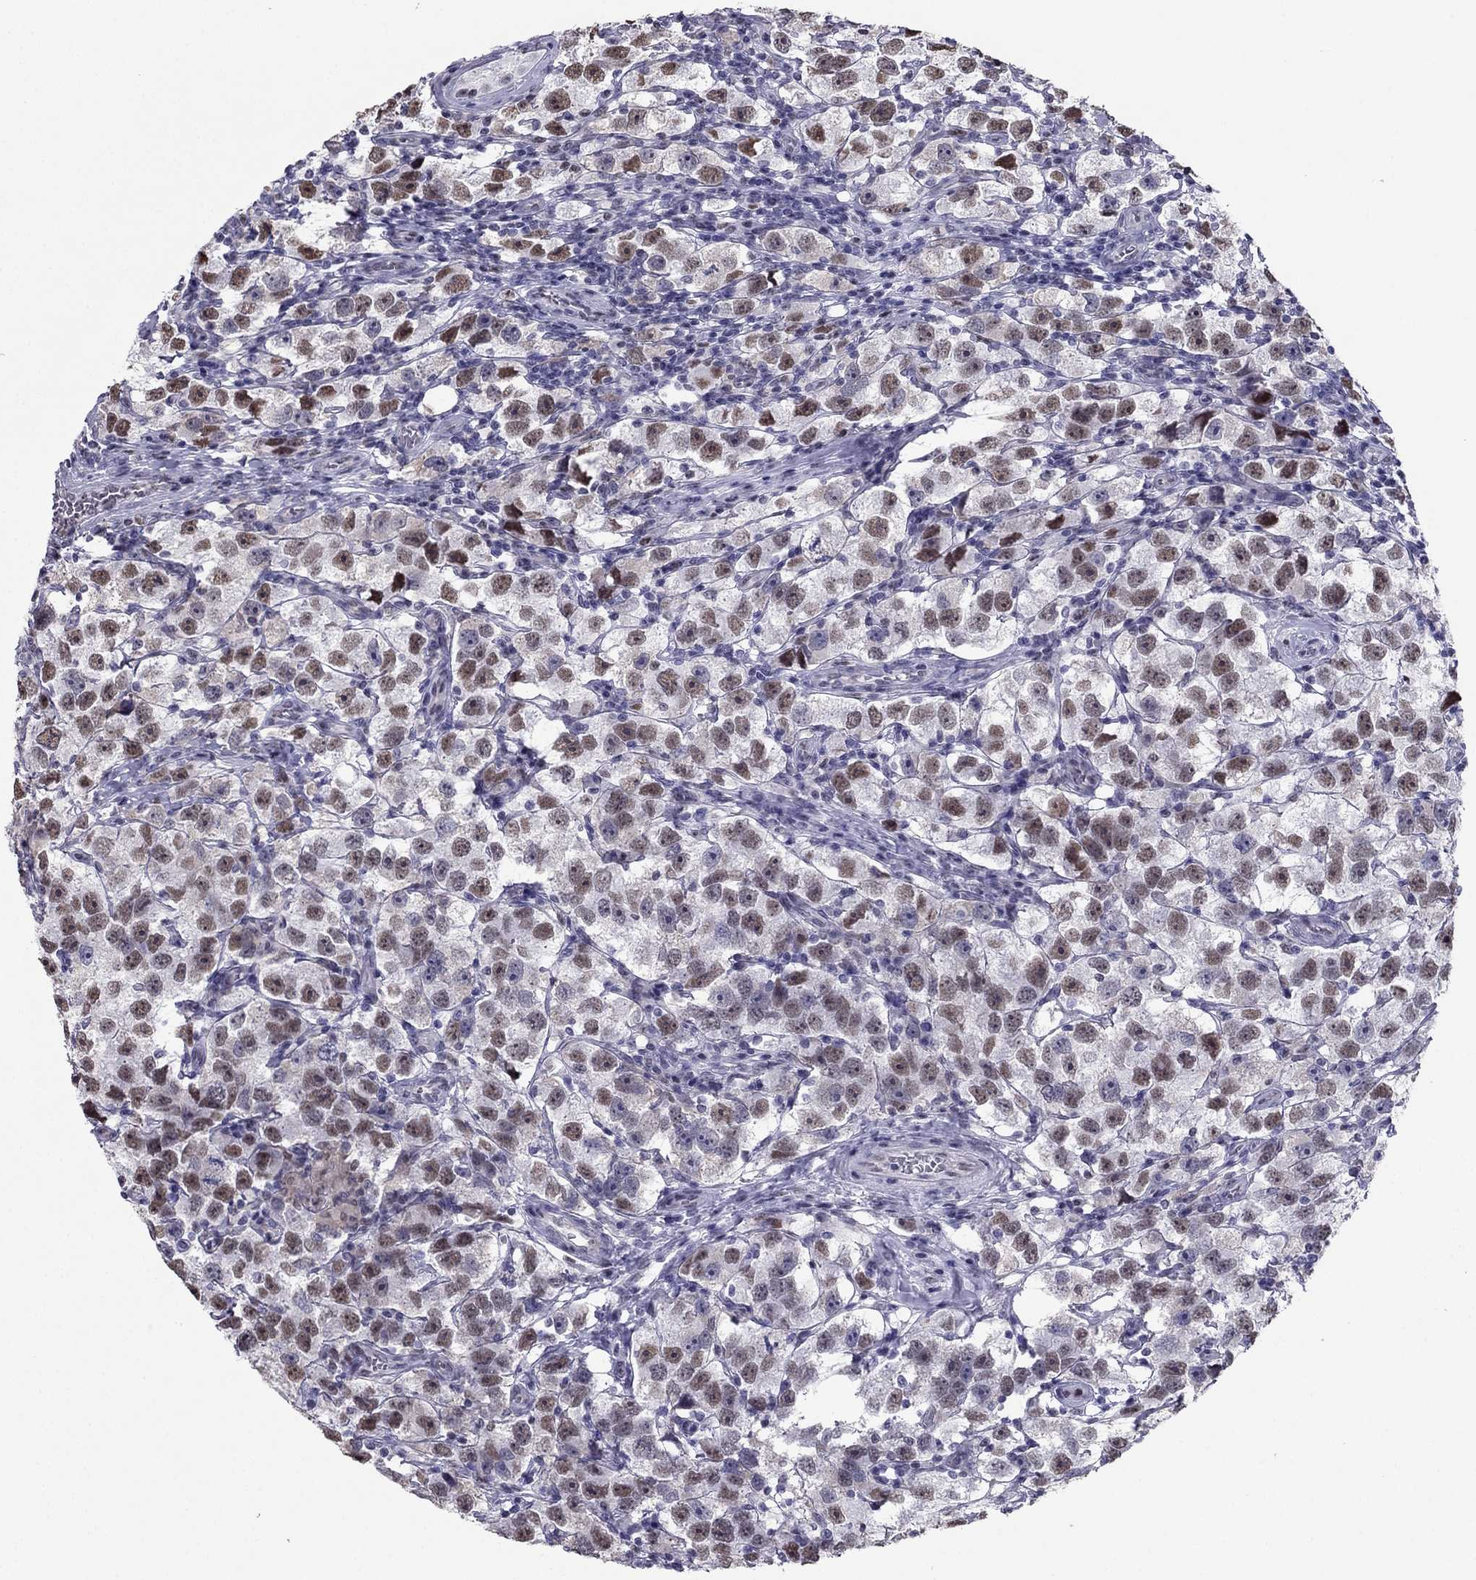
{"staining": {"intensity": "weak", "quantity": ">75%", "location": "nuclear"}, "tissue": "testis cancer", "cell_type": "Tumor cells", "image_type": "cancer", "snomed": [{"axis": "morphology", "description": "Seminoma, NOS"}, {"axis": "topography", "description": "Testis"}], "caption": "Tumor cells show weak nuclear positivity in about >75% of cells in testis seminoma. (brown staining indicates protein expression, while blue staining denotes nuclei).", "gene": "PPM1G", "patient": {"sex": "male", "age": 26}}